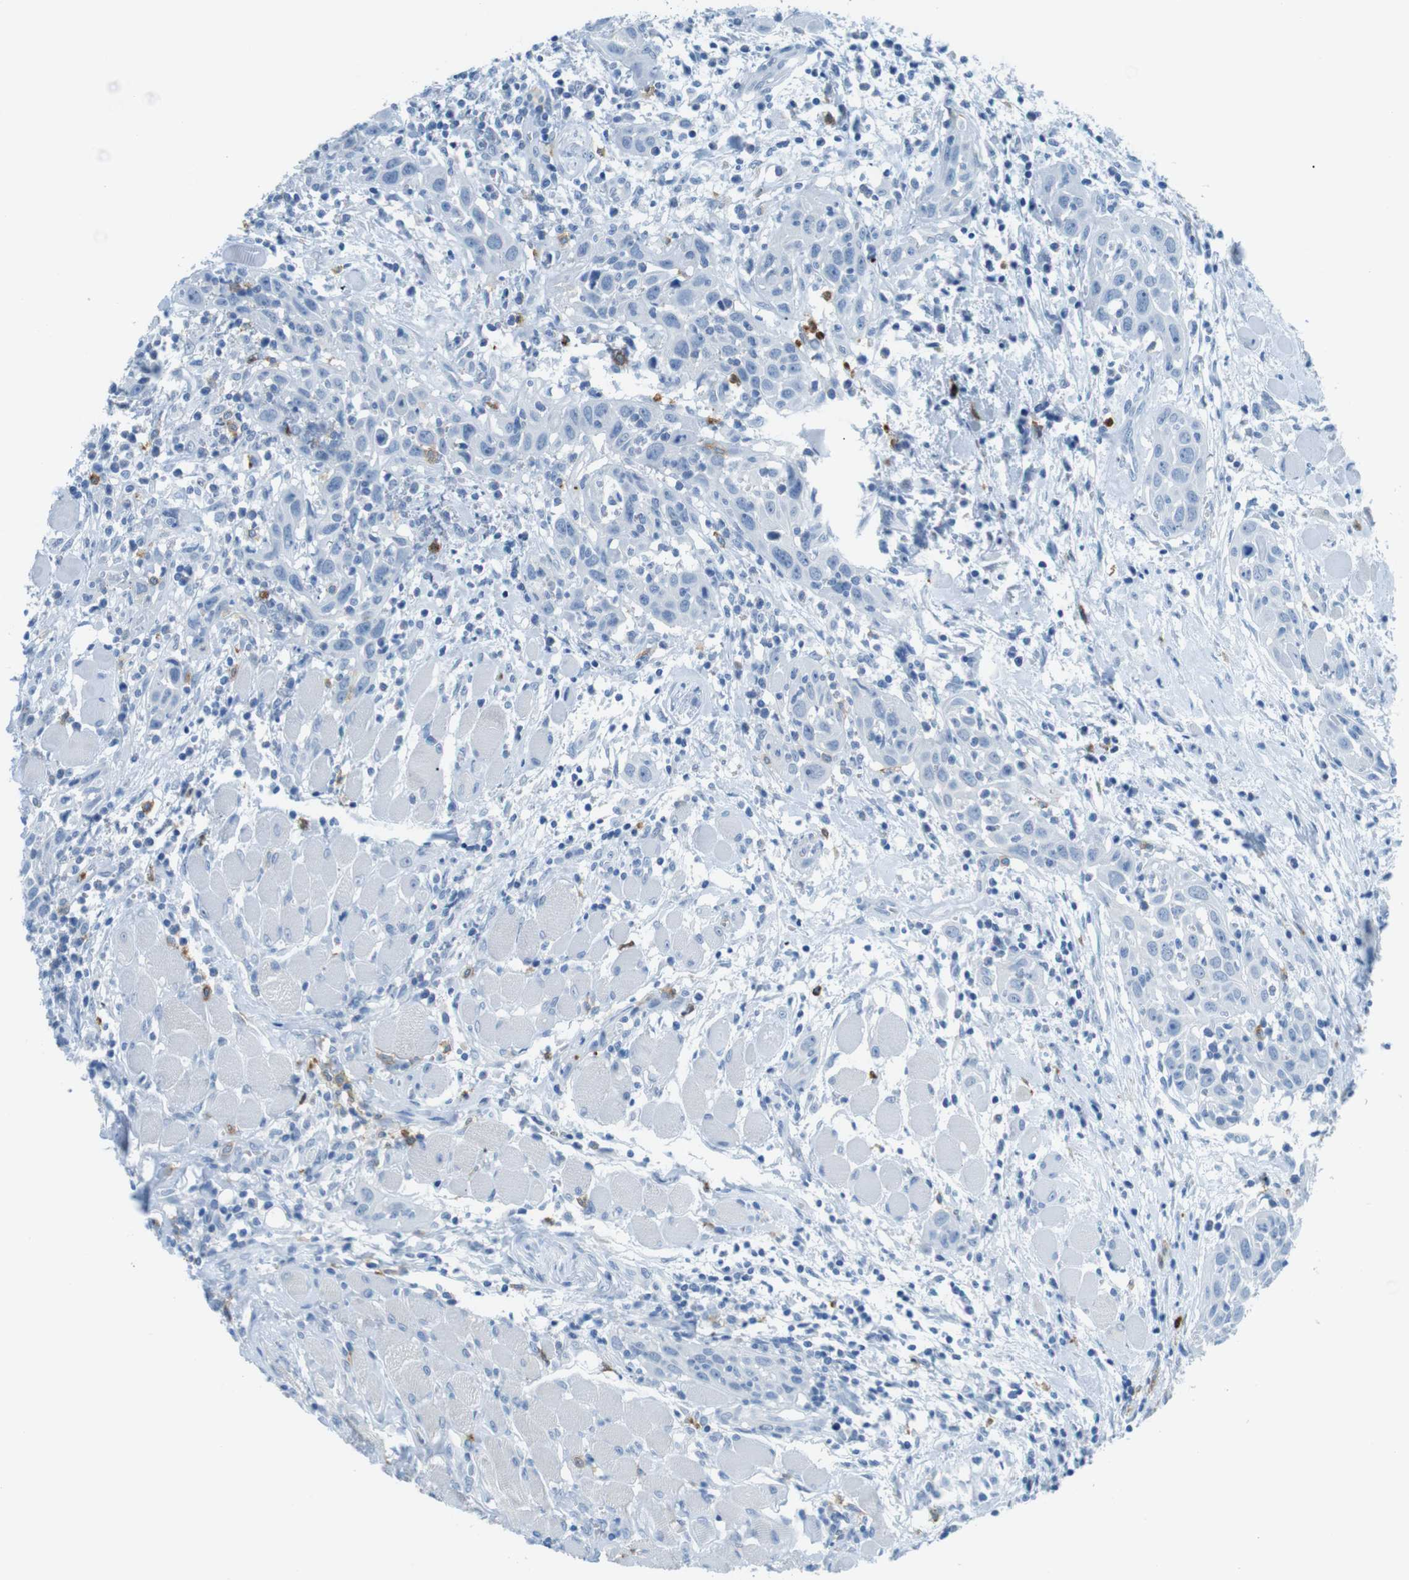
{"staining": {"intensity": "negative", "quantity": "none", "location": "none"}, "tissue": "head and neck cancer", "cell_type": "Tumor cells", "image_type": "cancer", "snomed": [{"axis": "morphology", "description": "Squamous cell carcinoma, NOS"}, {"axis": "topography", "description": "Oral tissue"}, {"axis": "topography", "description": "Head-Neck"}], "caption": "Head and neck cancer was stained to show a protein in brown. There is no significant expression in tumor cells. The staining is performed using DAB brown chromogen with nuclei counter-stained in using hematoxylin.", "gene": "MCEMP1", "patient": {"sex": "female", "age": 50}}